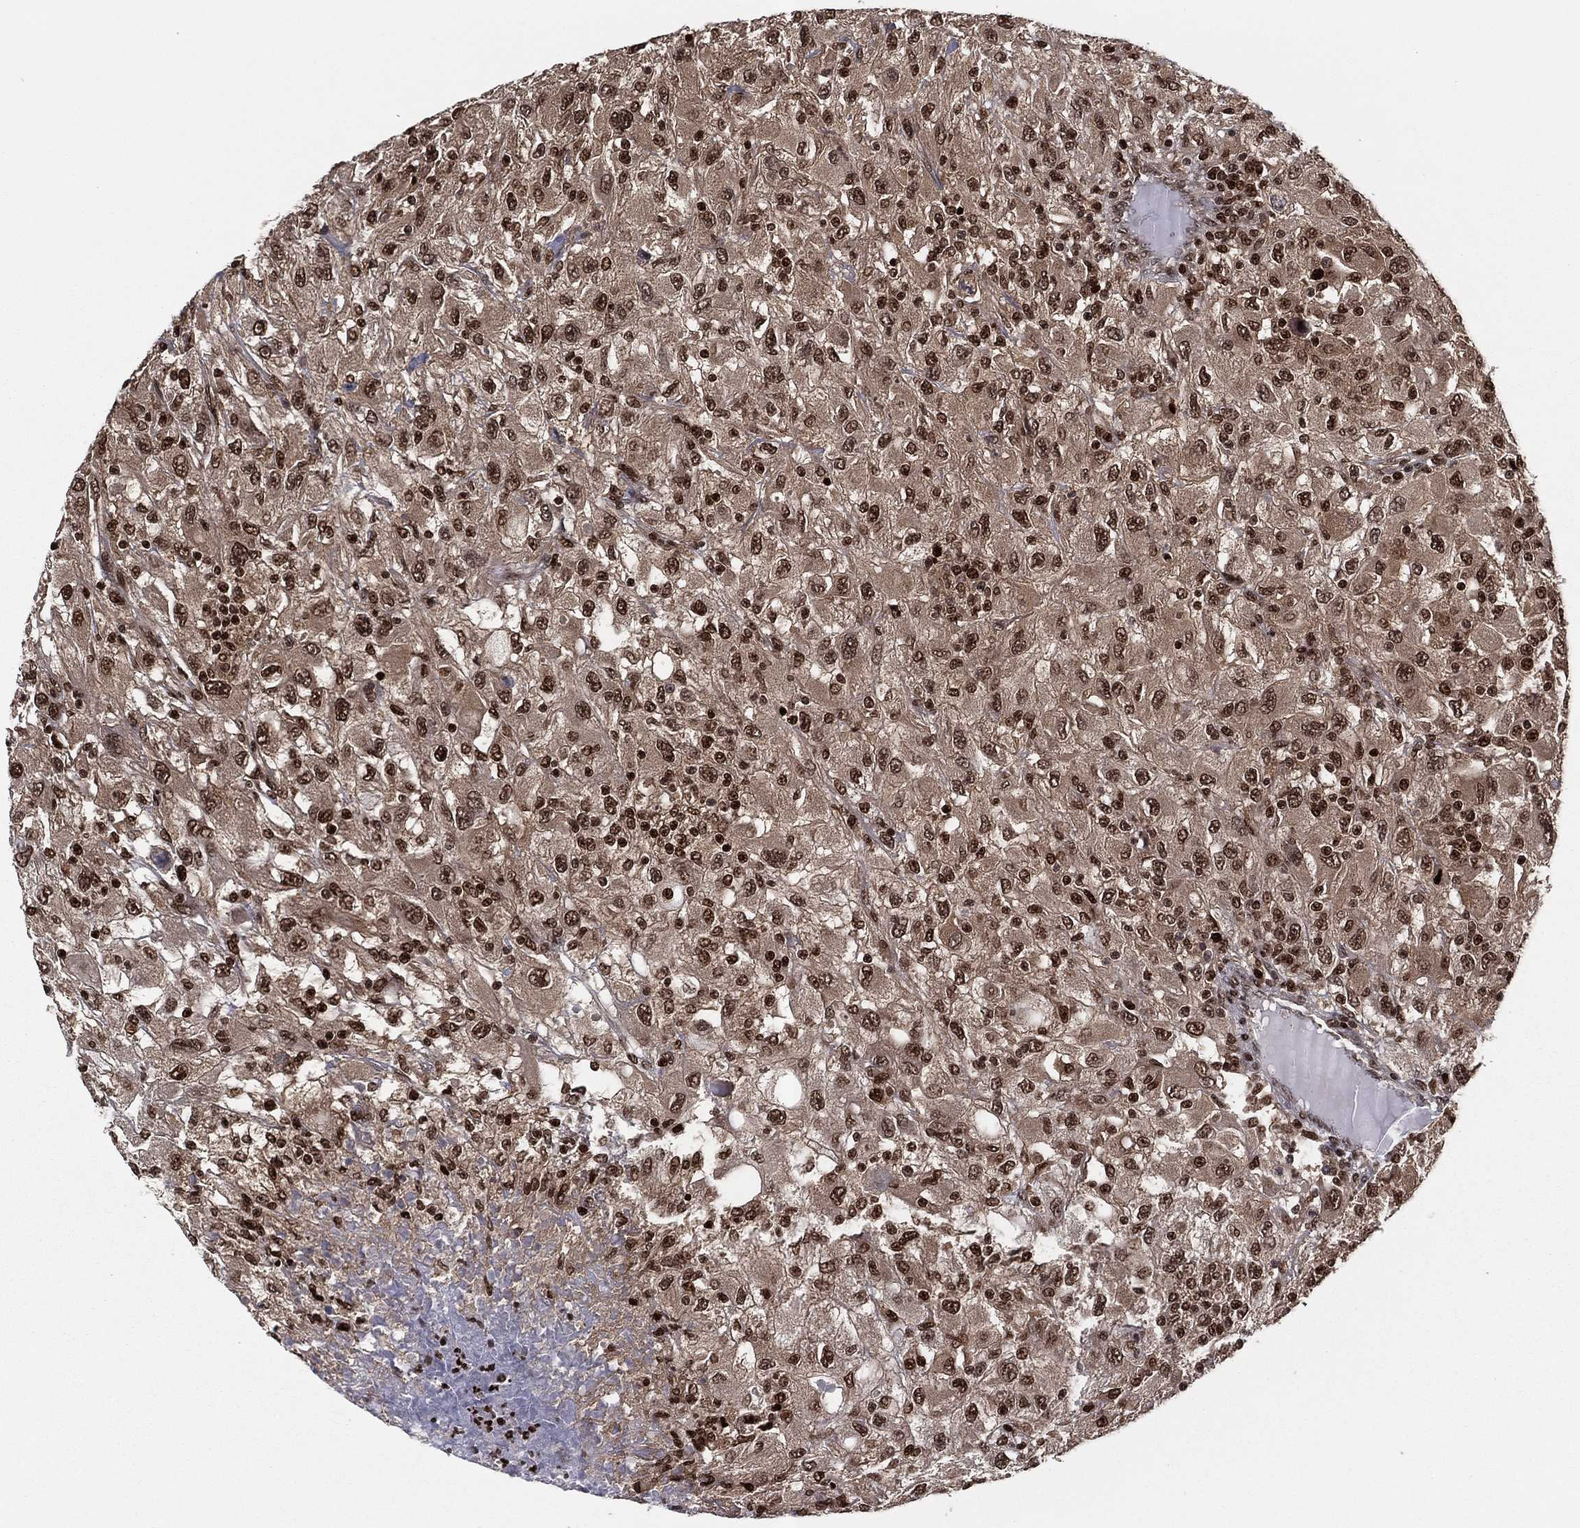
{"staining": {"intensity": "strong", "quantity": ">75%", "location": "cytoplasmic/membranous,nuclear"}, "tissue": "renal cancer", "cell_type": "Tumor cells", "image_type": "cancer", "snomed": [{"axis": "morphology", "description": "Adenocarcinoma, NOS"}, {"axis": "topography", "description": "Kidney"}], "caption": "Renal cancer was stained to show a protein in brown. There is high levels of strong cytoplasmic/membranous and nuclear staining in approximately >75% of tumor cells. The protein is stained brown, and the nuclei are stained in blue (DAB (3,3'-diaminobenzidine) IHC with brightfield microscopy, high magnification).", "gene": "PSMA1", "patient": {"sex": "female", "age": 67}}